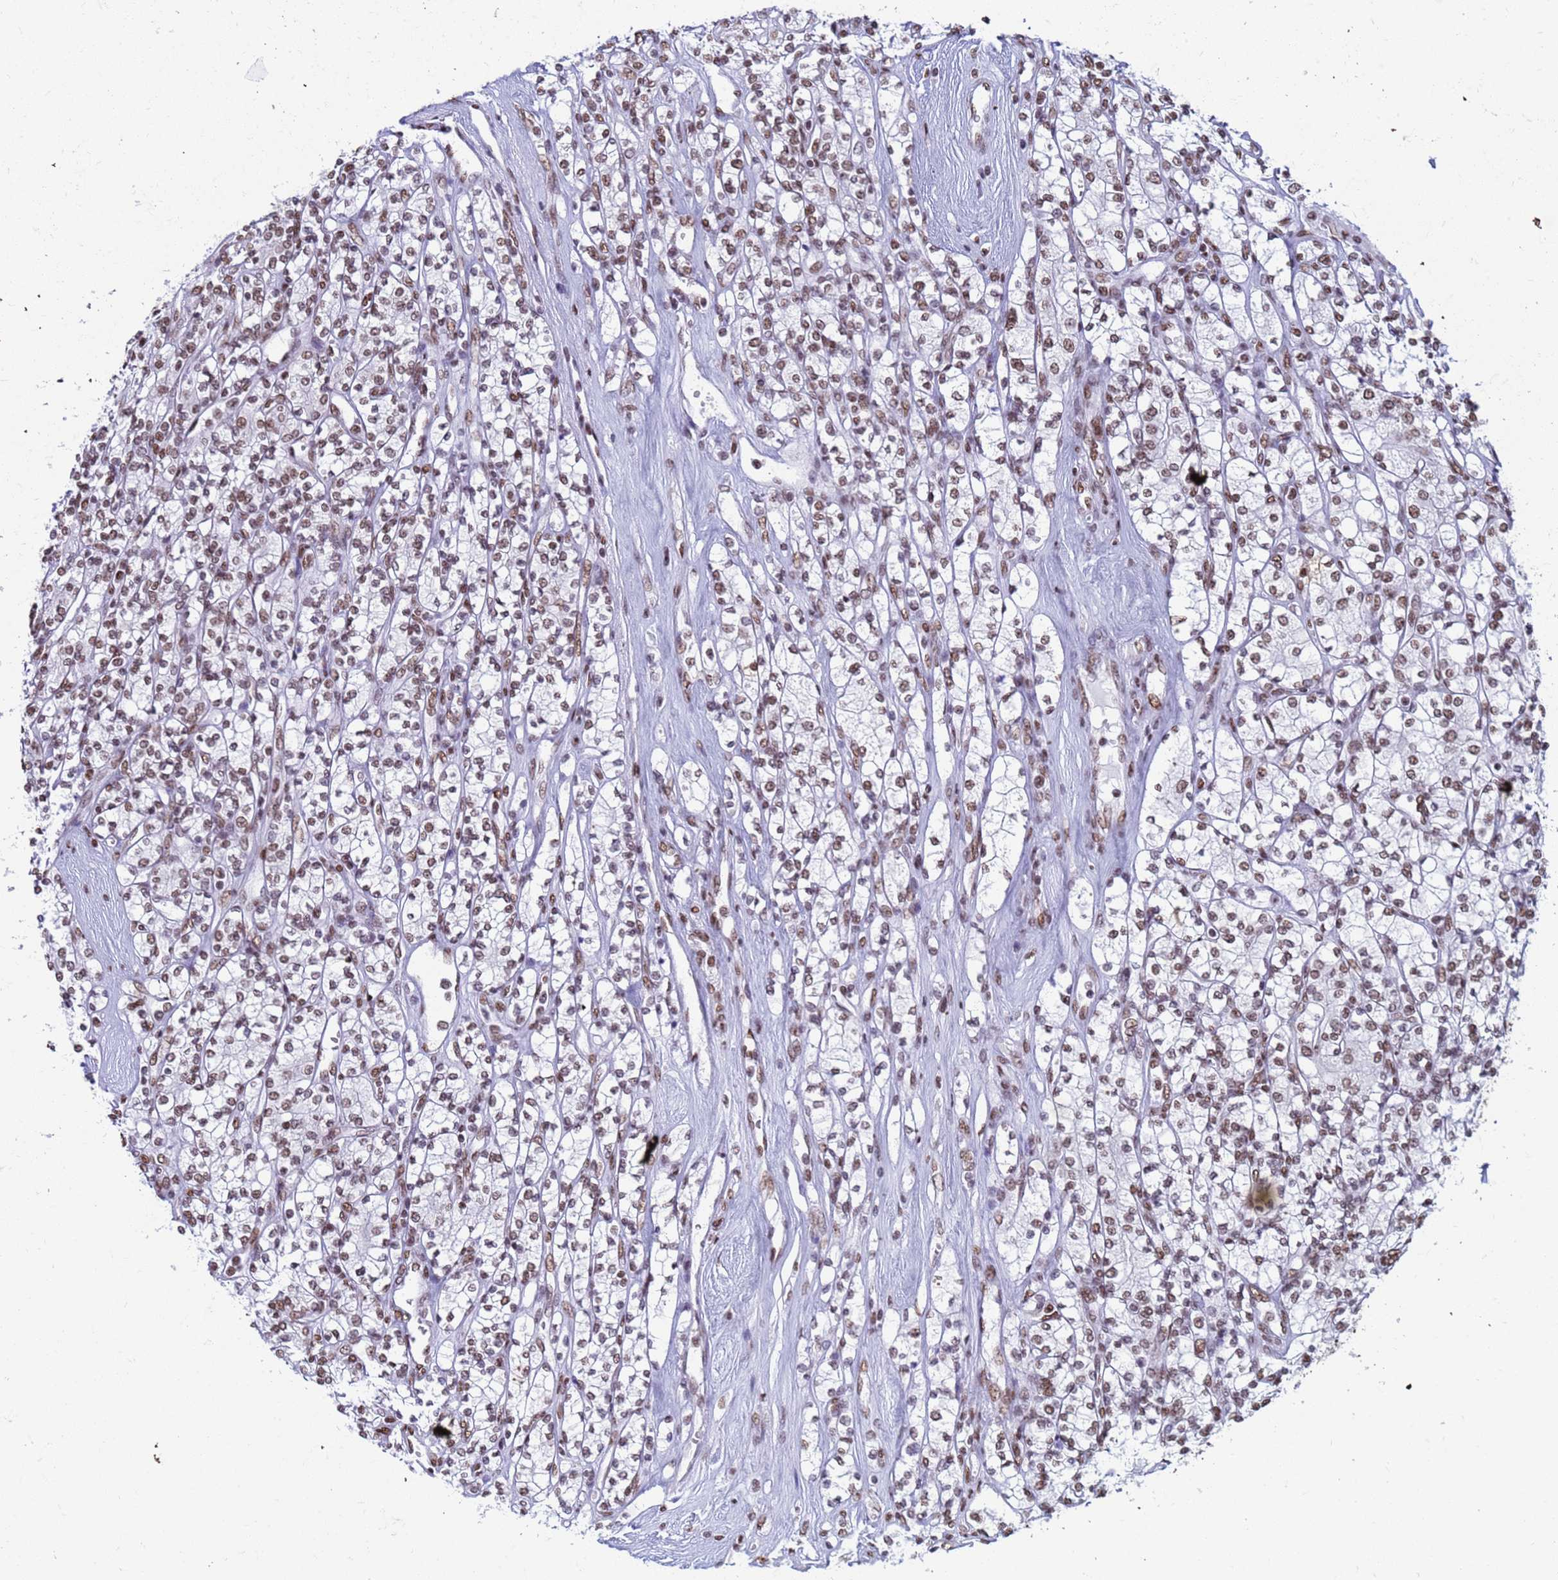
{"staining": {"intensity": "moderate", "quantity": ">75%", "location": "nuclear"}, "tissue": "renal cancer", "cell_type": "Tumor cells", "image_type": "cancer", "snomed": [{"axis": "morphology", "description": "Adenocarcinoma, NOS"}, {"axis": "topography", "description": "Kidney"}], "caption": "Renal adenocarcinoma stained with a protein marker reveals moderate staining in tumor cells.", "gene": "FAM170B", "patient": {"sex": "male", "age": 77}}